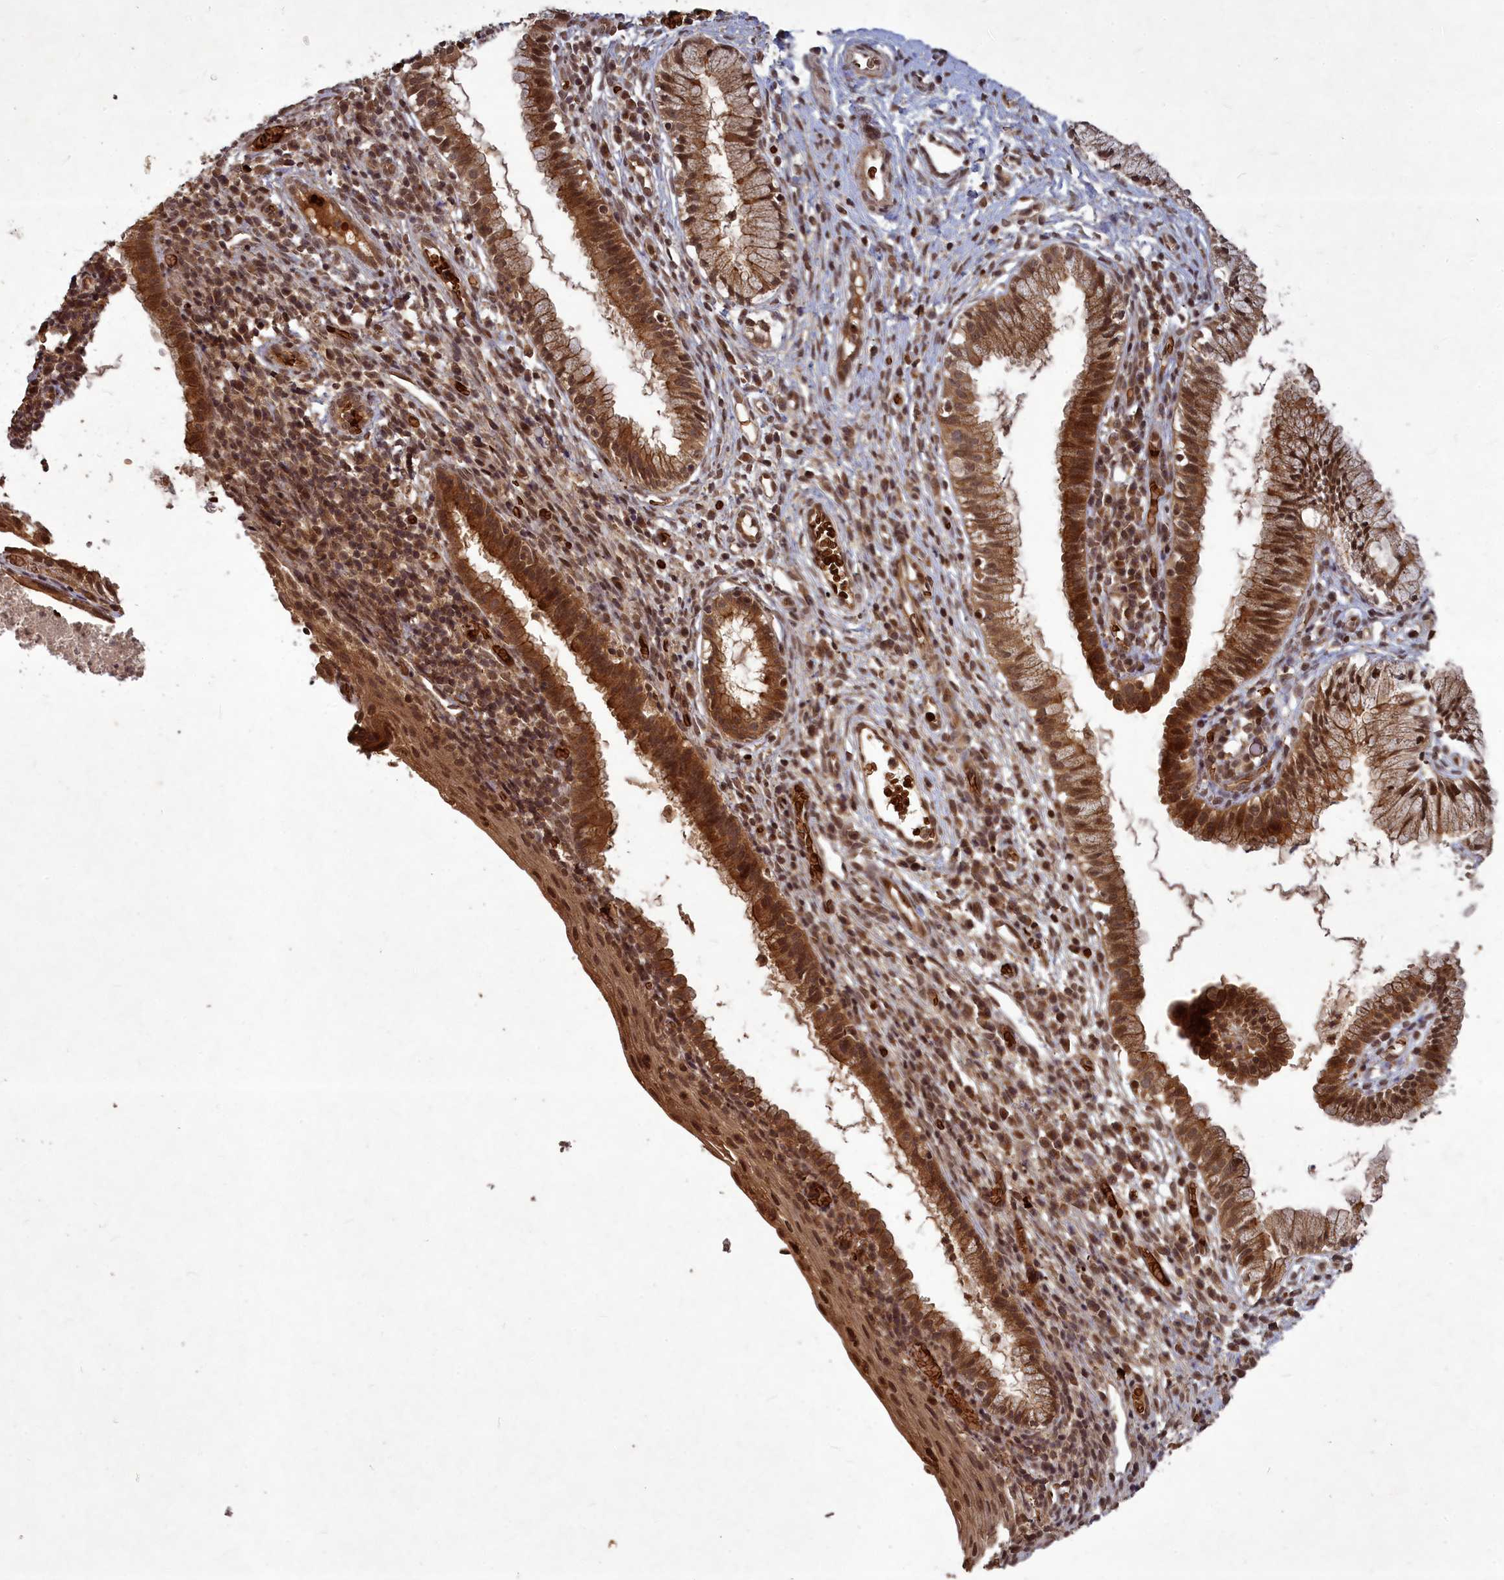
{"staining": {"intensity": "strong", "quantity": ">75%", "location": "cytoplasmic/membranous,nuclear"}, "tissue": "cervix", "cell_type": "Glandular cells", "image_type": "normal", "snomed": [{"axis": "morphology", "description": "Normal tissue, NOS"}, {"axis": "topography", "description": "Cervix"}], "caption": "Glandular cells show high levels of strong cytoplasmic/membranous,nuclear positivity in about >75% of cells in benign human cervix. Immunohistochemistry (ihc) stains the protein of interest in brown and the nuclei are stained blue.", "gene": "SRMS", "patient": {"sex": "female", "age": 27}}